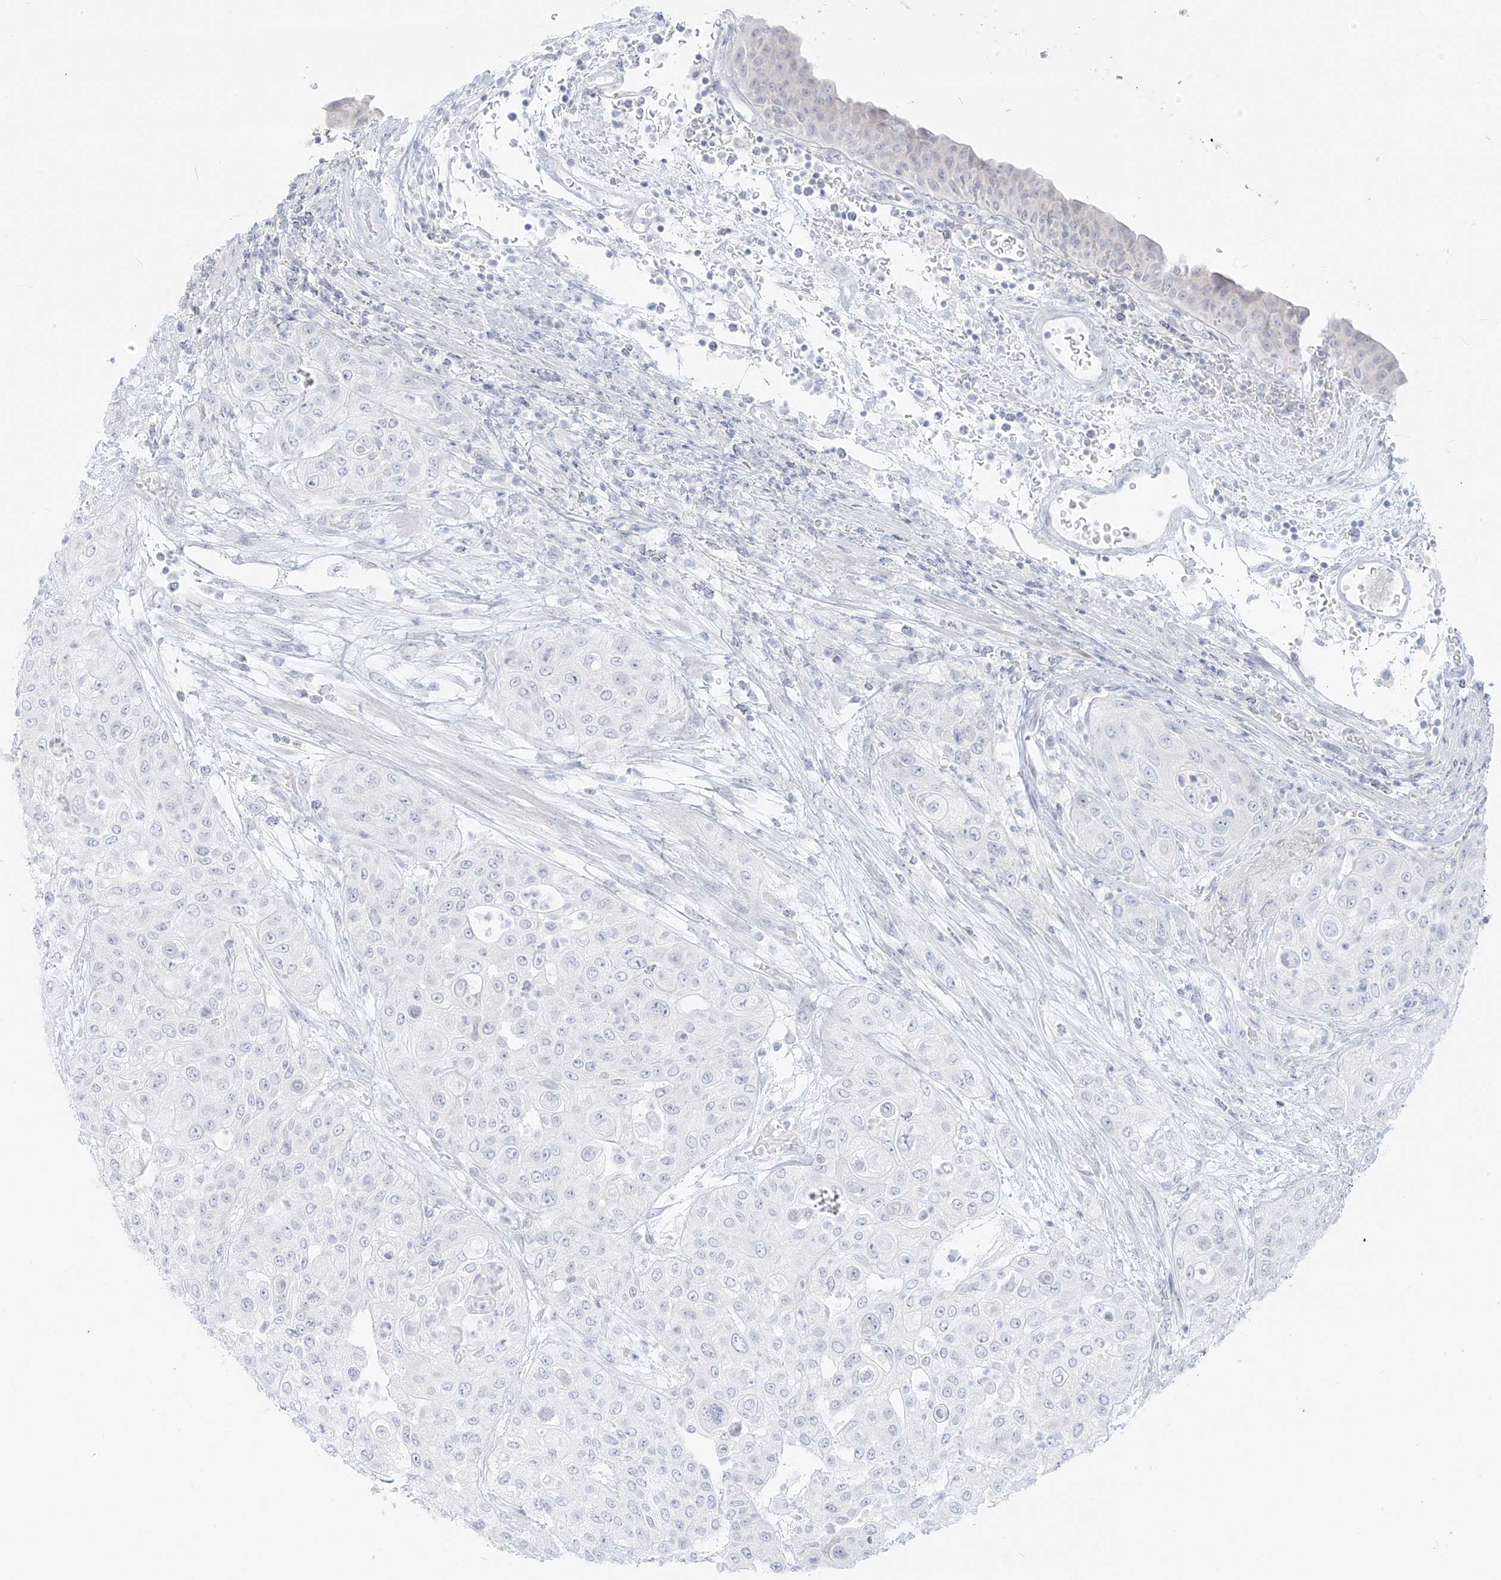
{"staining": {"intensity": "negative", "quantity": "none", "location": "none"}, "tissue": "urothelial cancer", "cell_type": "Tumor cells", "image_type": "cancer", "snomed": [{"axis": "morphology", "description": "Urothelial carcinoma, High grade"}, {"axis": "topography", "description": "Urinary bladder"}], "caption": "Tumor cells show no significant staining in urothelial carcinoma (high-grade).", "gene": "OSBPL7", "patient": {"sex": "female", "age": 79}}